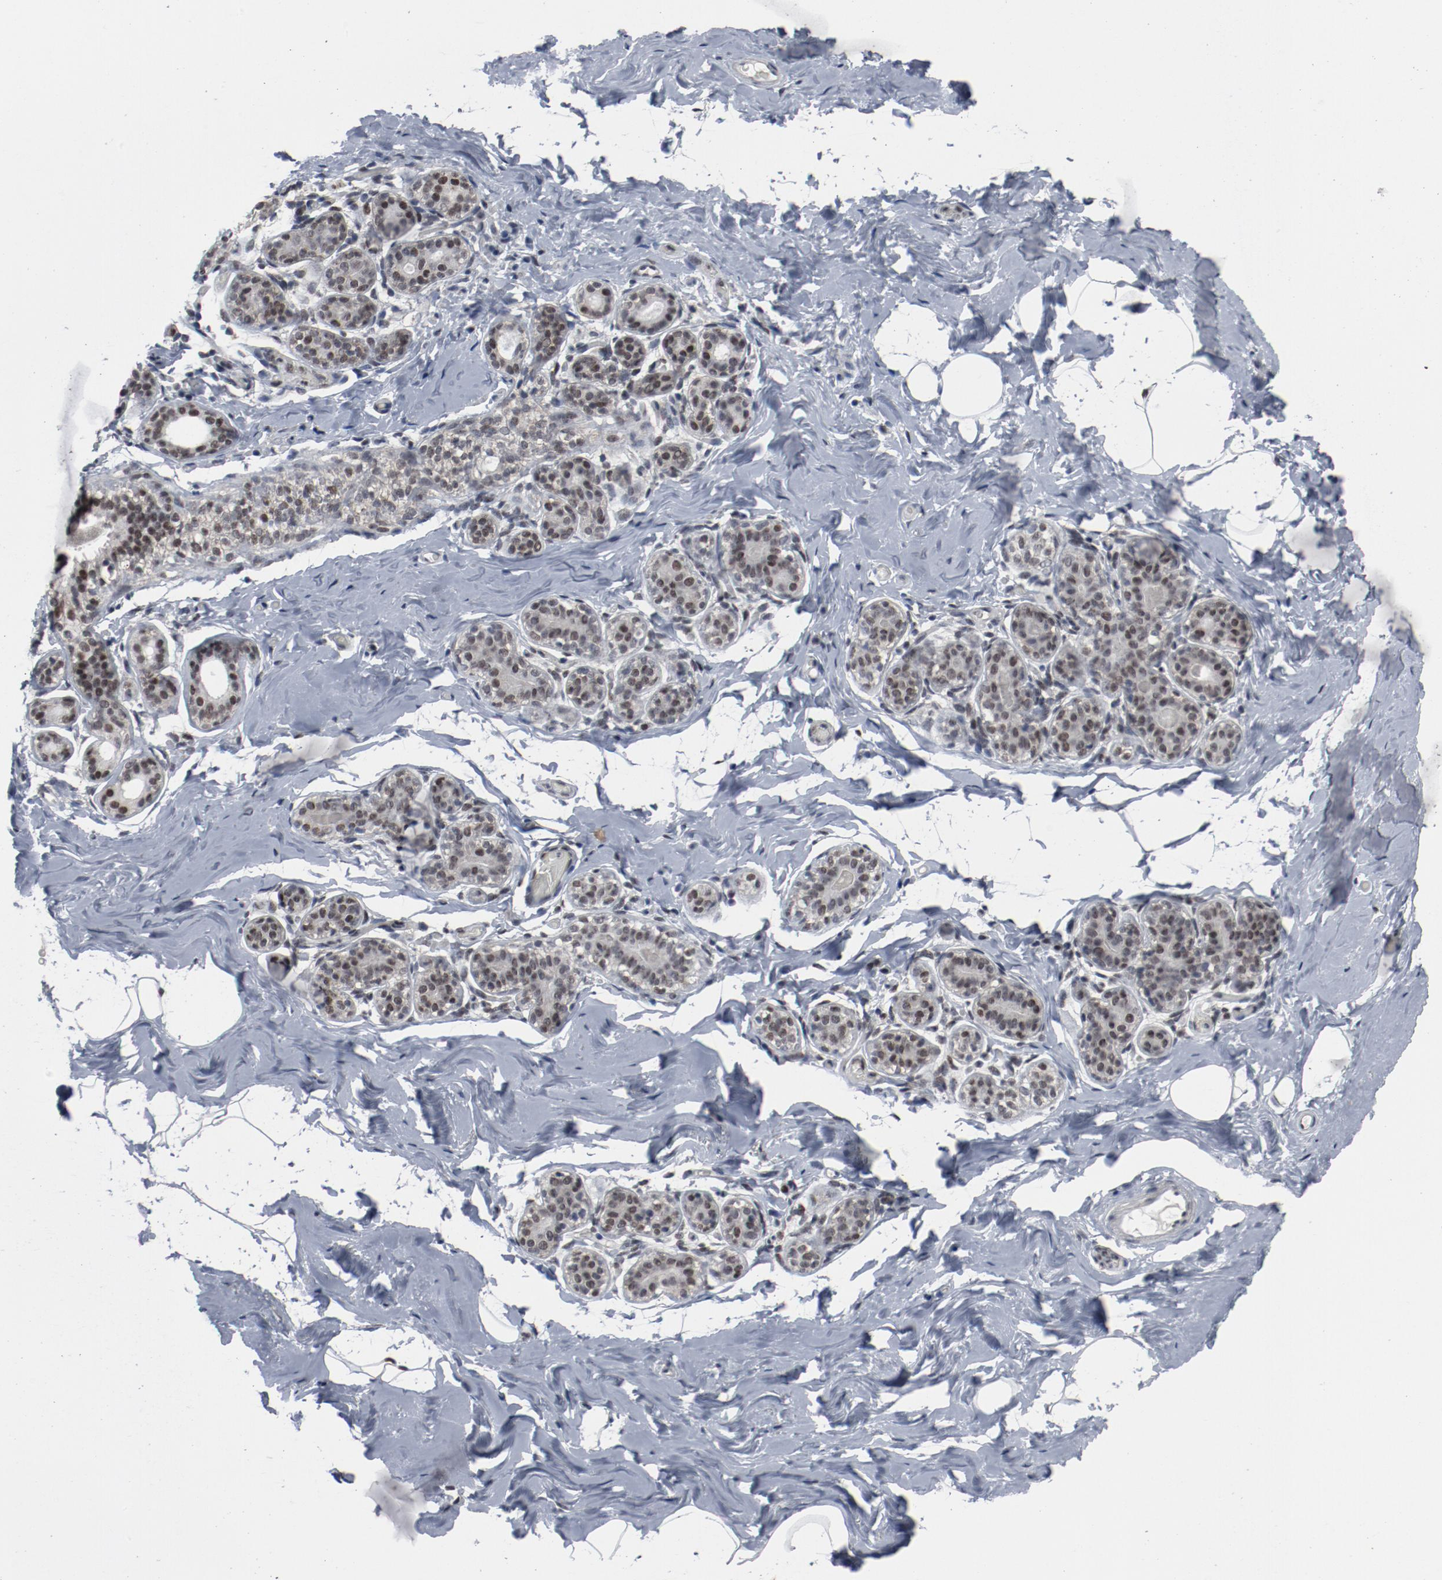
{"staining": {"intensity": "moderate", "quantity": ">75%", "location": "nuclear"}, "tissue": "breast", "cell_type": "Adipocytes", "image_type": "normal", "snomed": [{"axis": "morphology", "description": "Normal tissue, NOS"}, {"axis": "topography", "description": "Breast"}, {"axis": "topography", "description": "Soft tissue"}], "caption": "Immunohistochemical staining of normal human breast shows >75% levels of moderate nuclear protein expression in approximately >75% of adipocytes. The protein of interest is stained brown, and the nuclei are stained in blue (DAB IHC with brightfield microscopy, high magnification).", "gene": "JMJD6", "patient": {"sex": "female", "age": 75}}